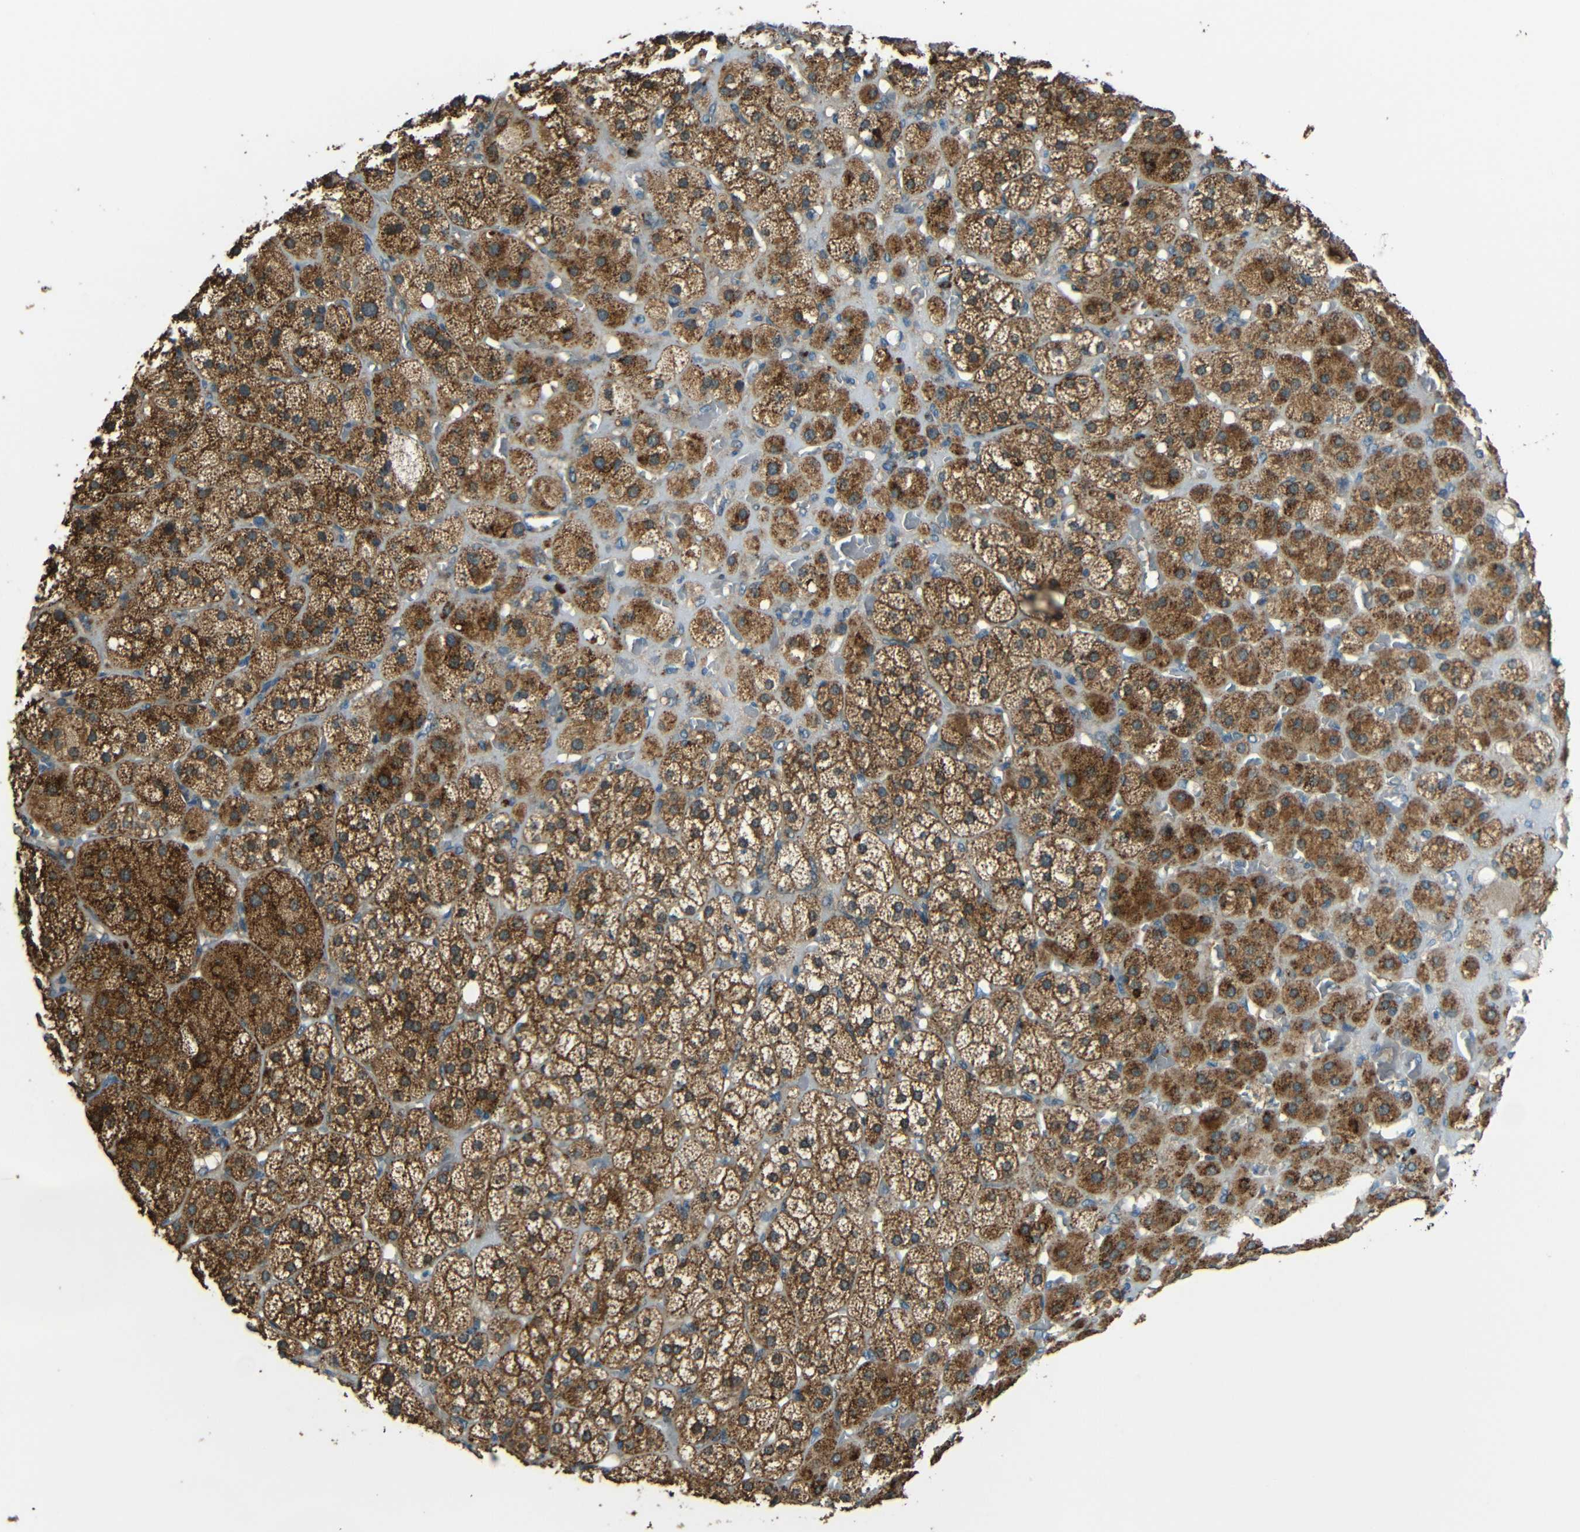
{"staining": {"intensity": "strong", "quantity": ">75%", "location": "cytoplasmic/membranous"}, "tissue": "adrenal gland", "cell_type": "Glandular cells", "image_type": "normal", "snomed": [{"axis": "morphology", "description": "Normal tissue, NOS"}, {"axis": "topography", "description": "Adrenal gland"}], "caption": "This image reveals unremarkable adrenal gland stained with IHC to label a protein in brown. The cytoplasmic/membranous of glandular cells show strong positivity for the protein. Nuclei are counter-stained blue.", "gene": "ACACA", "patient": {"sex": "female", "age": 71}}